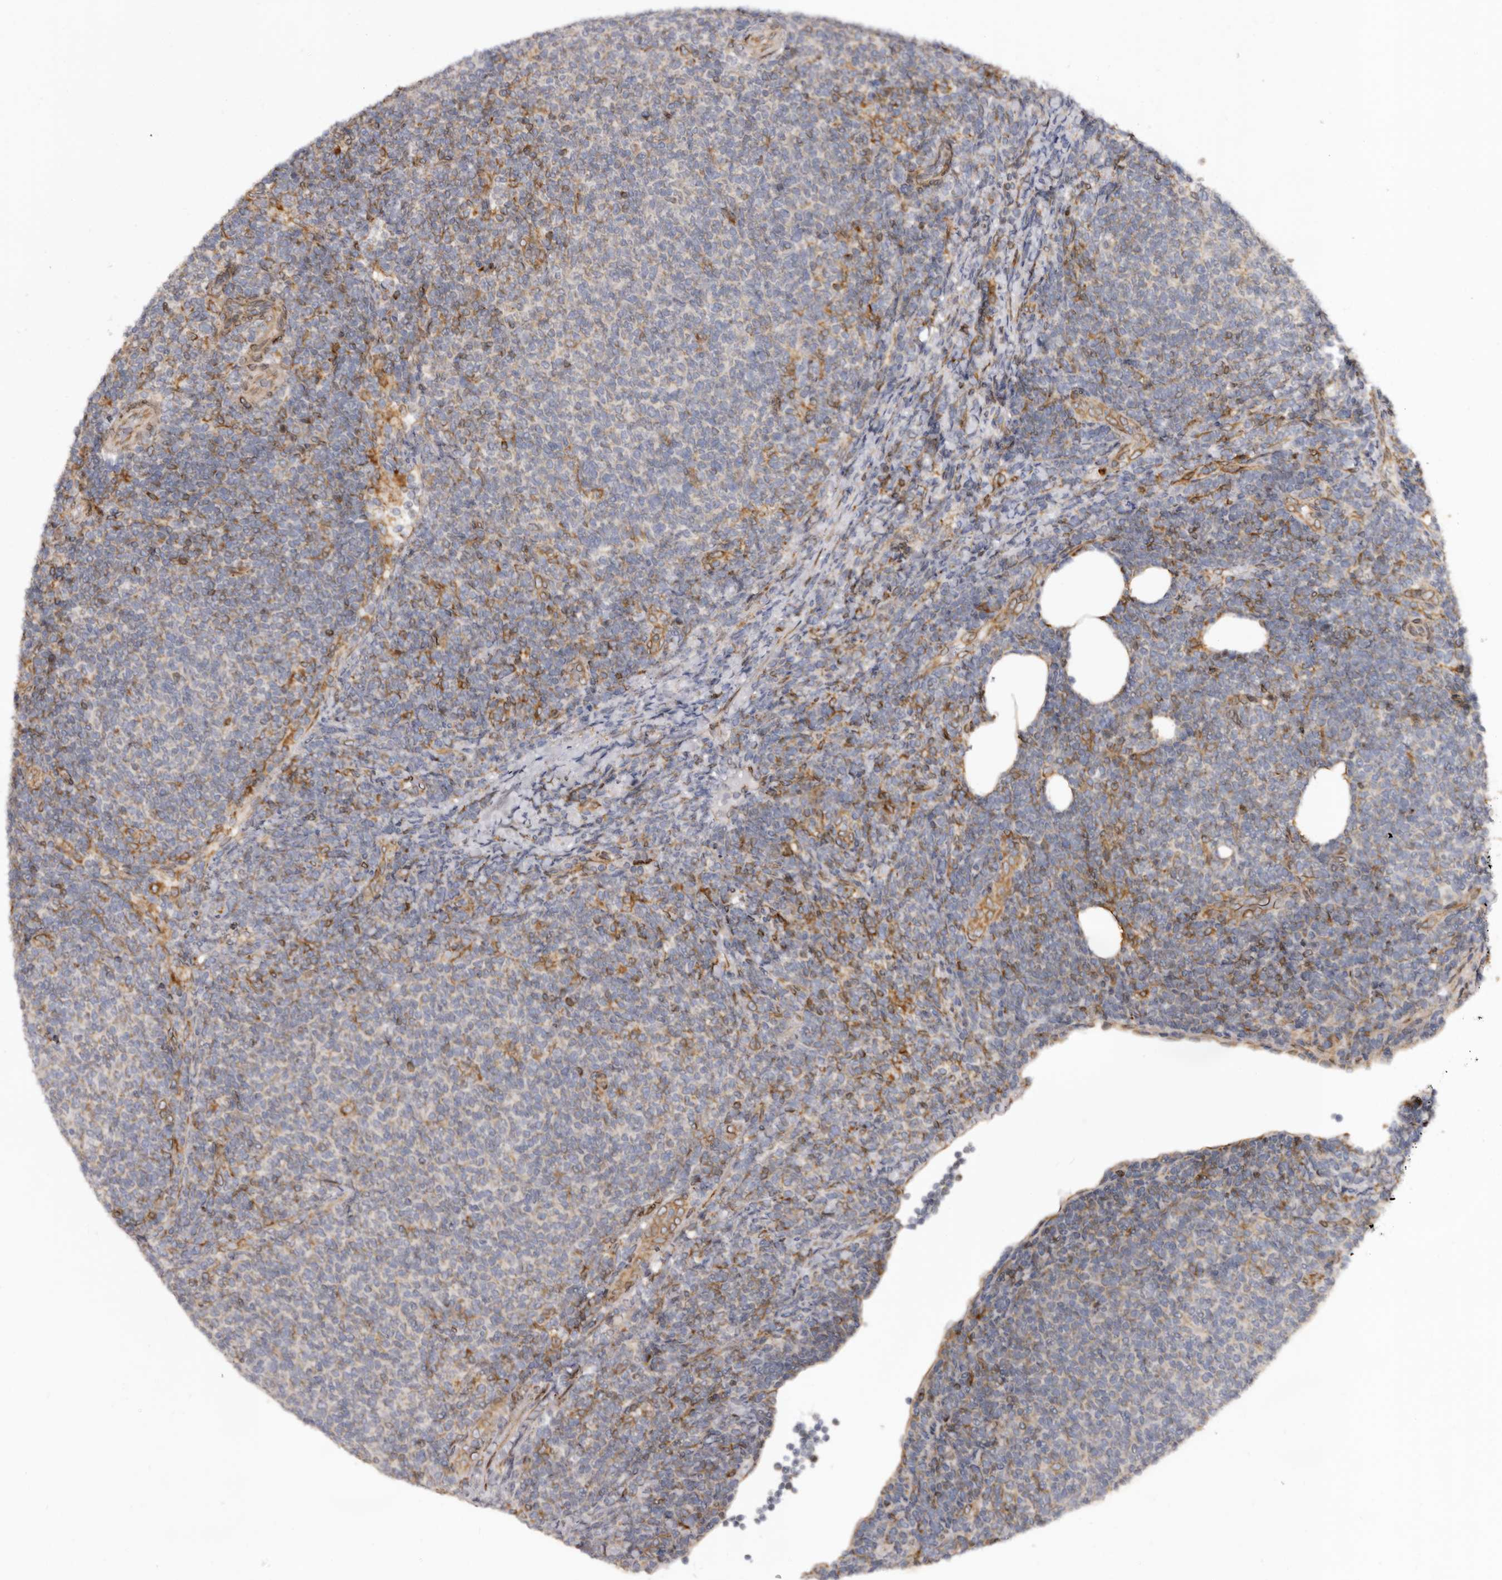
{"staining": {"intensity": "negative", "quantity": "none", "location": "none"}, "tissue": "lymphoma", "cell_type": "Tumor cells", "image_type": "cancer", "snomed": [{"axis": "morphology", "description": "Malignant lymphoma, non-Hodgkin's type, Low grade"}, {"axis": "topography", "description": "Lymph node"}], "caption": "Lymphoma stained for a protein using immunohistochemistry demonstrates no positivity tumor cells.", "gene": "C4orf3", "patient": {"sex": "male", "age": 66}}